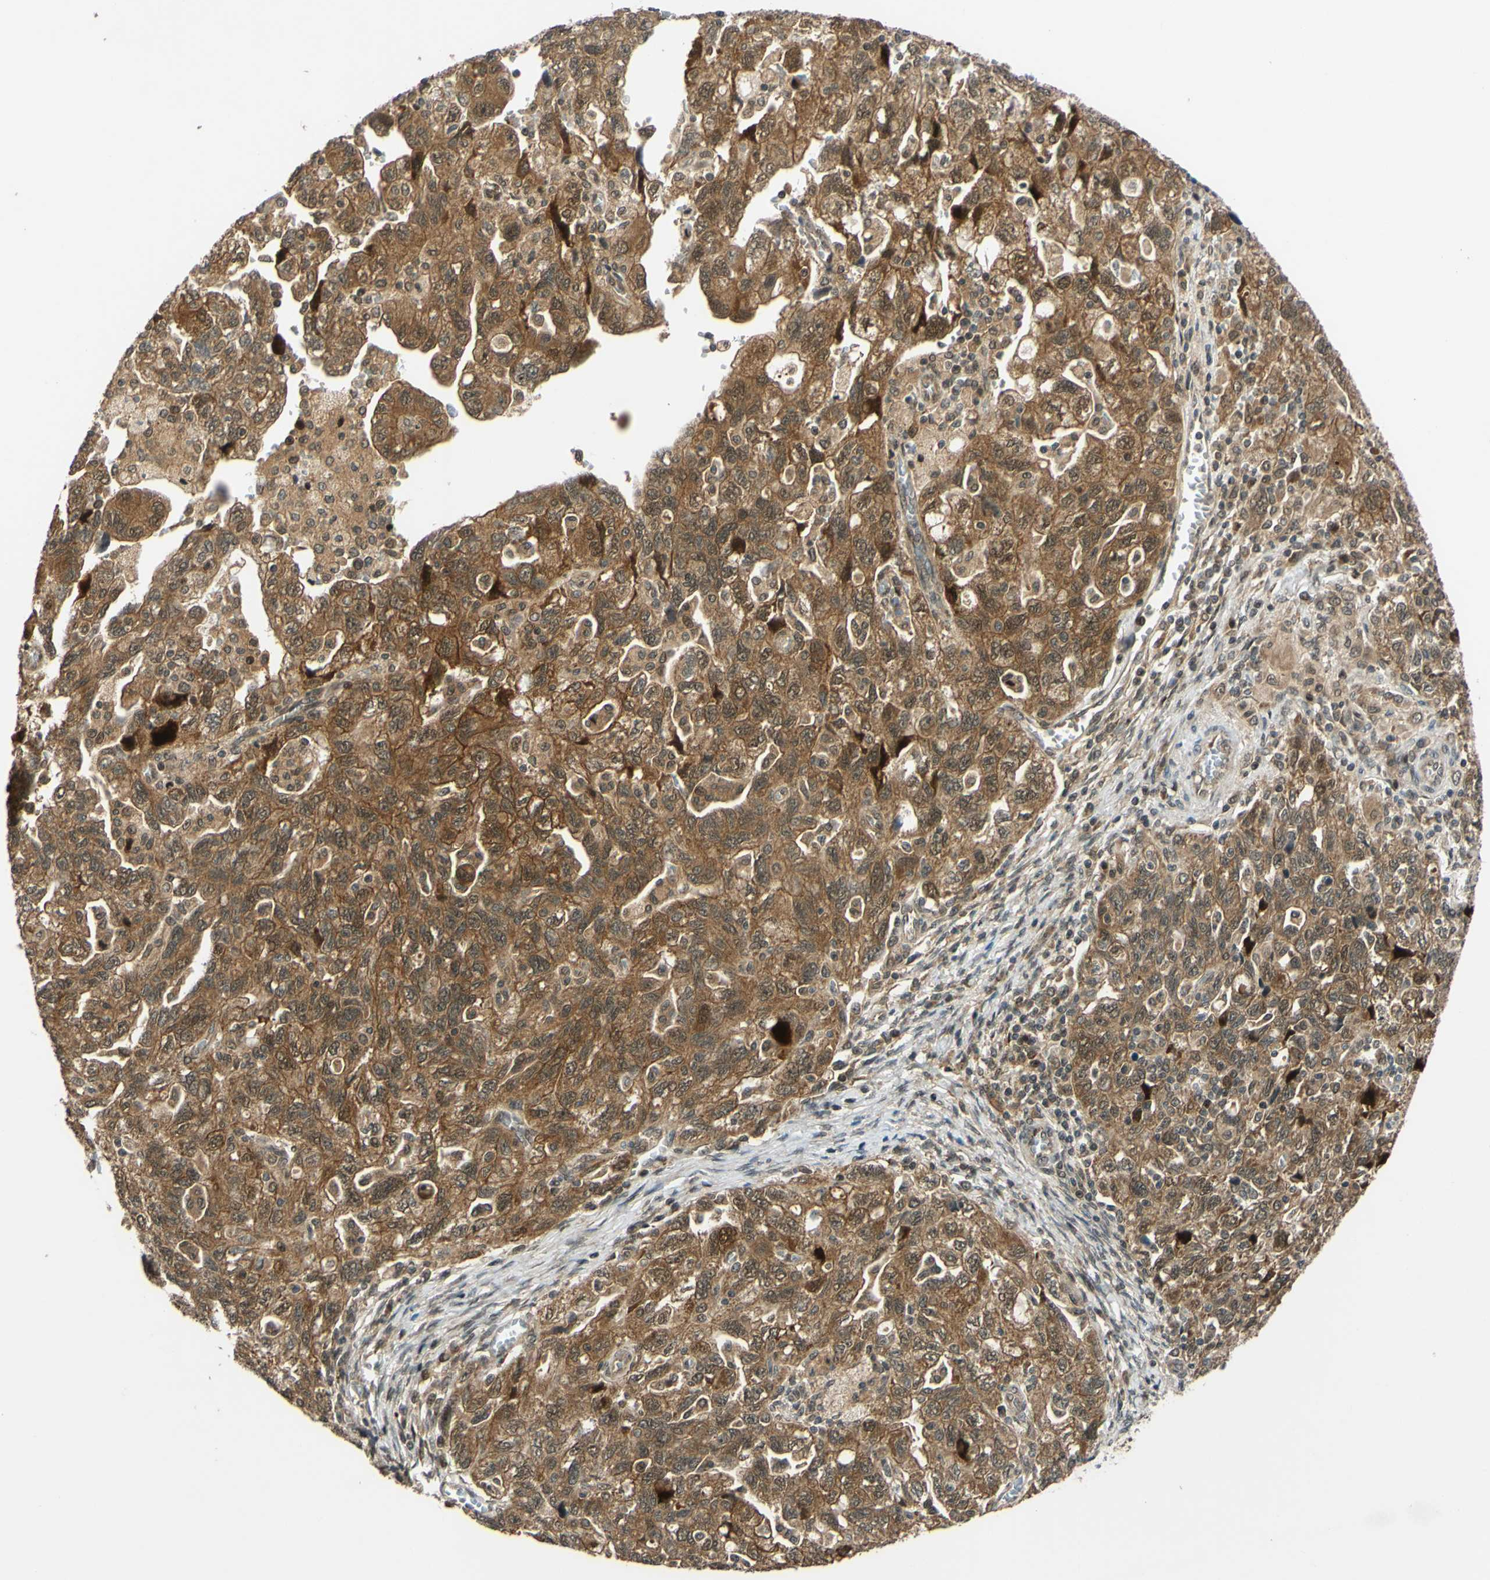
{"staining": {"intensity": "moderate", "quantity": ">75%", "location": "cytoplasmic/membranous"}, "tissue": "ovarian cancer", "cell_type": "Tumor cells", "image_type": "cancer", "snomed": [{"axis": "morphology", "description": "Carcinoma, NOS"}, {"axis": "morphology", "description": "Cystadenocarcinoma, serous, NOS"}, {"axis": "topography", "description": "Ovary"}], "caption": "There is medium levels of moderate cytoplasmic/membranous staining in tumor cells of carcinoma (ovarian), as demonstrated by immunohistochemical staining (brown color).", "gene": "ABCC8", "patient": {"sex": "female", "age": 69}}